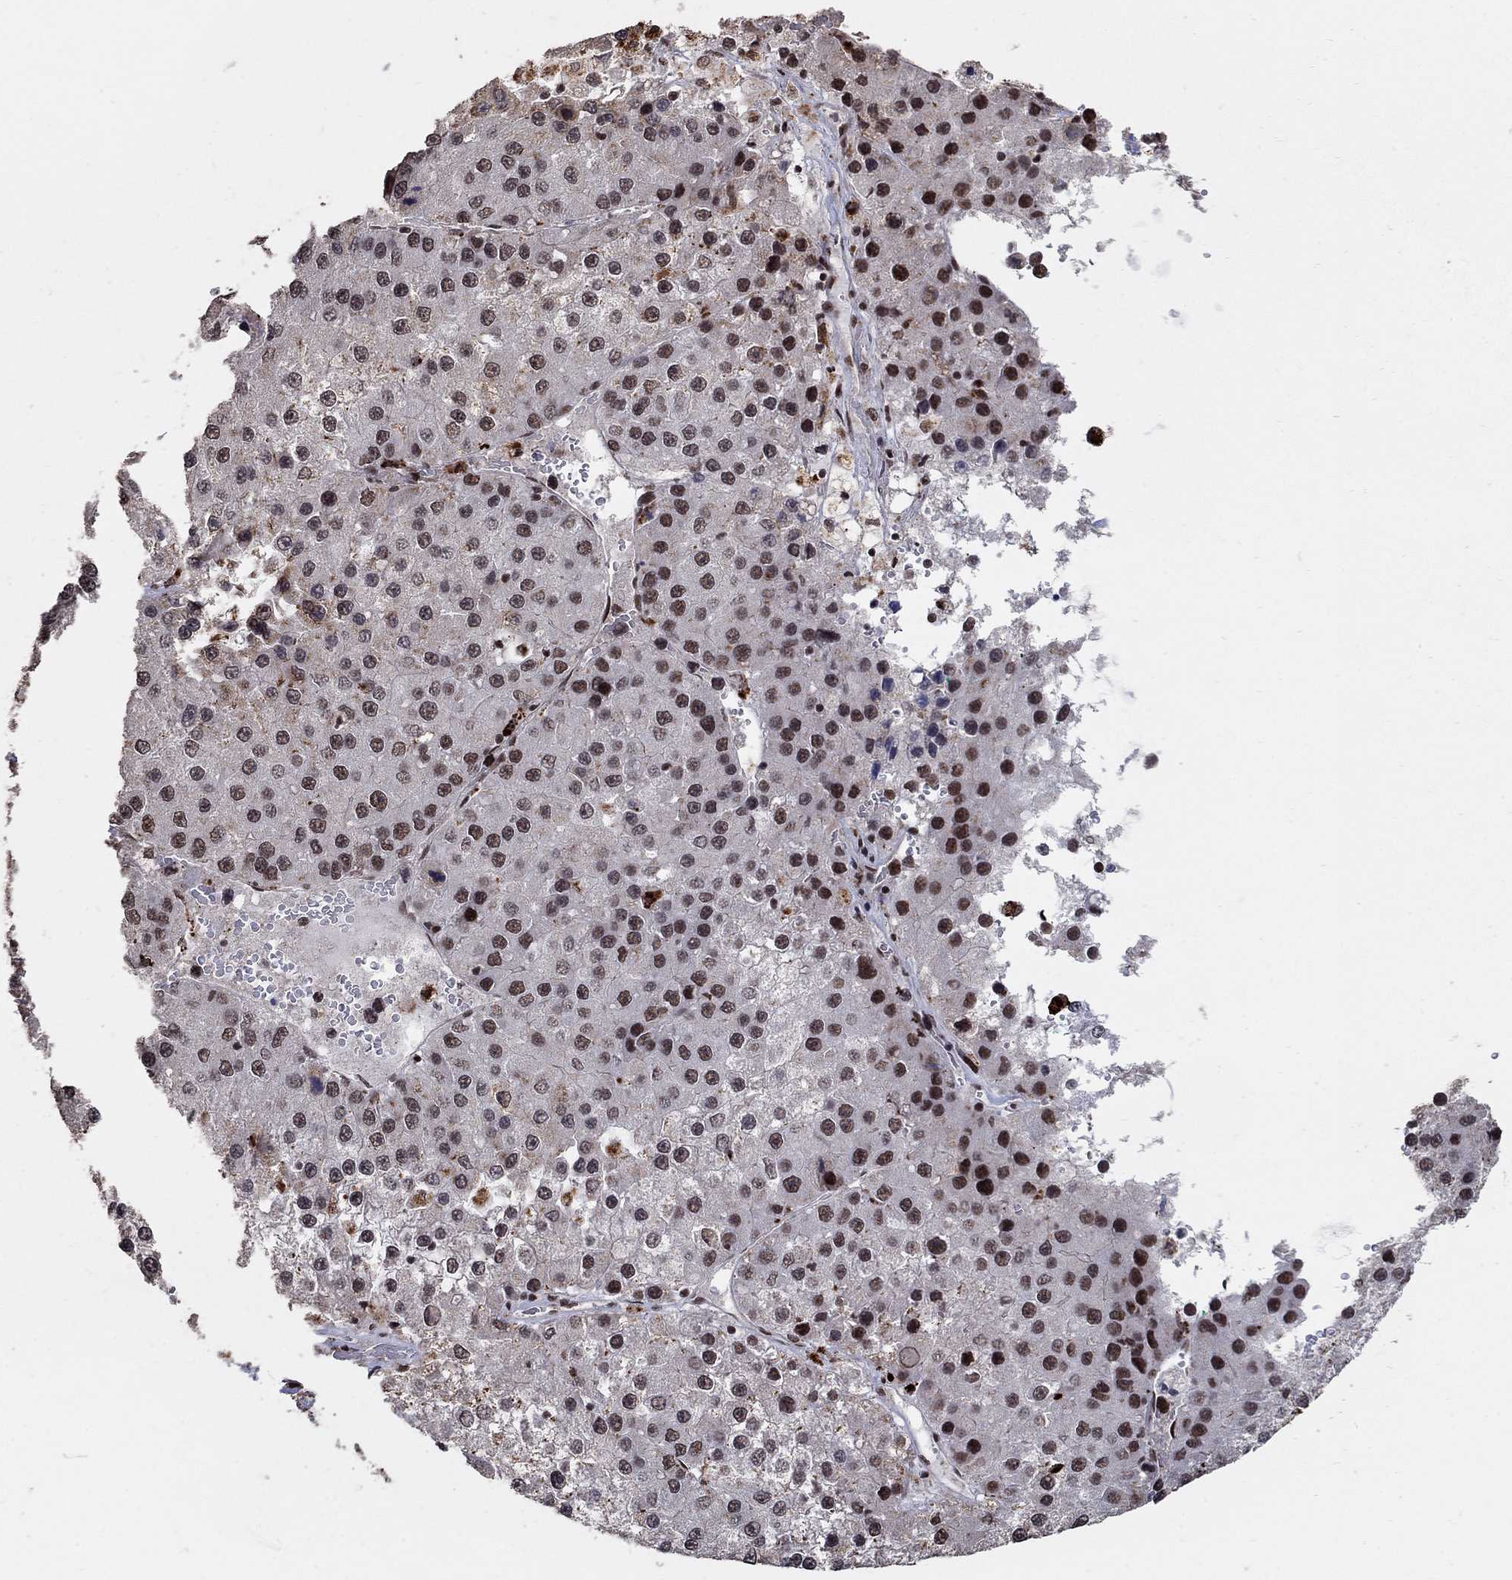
{"staining": {"intensity": "moderate", "quantity": "<25%", "location": "nuclear"}, "tissue": "liver cancer", "cell_type": "Tumor cells", "image_type": "cancer", "snomed": [{"axis": "morphology", "description": "Carcinoma, Hepatocellular, NOS"}, {"axis": "topography", "description": "Liver"}], "caption": "Immunohistochemistry image of neoplastic tissue: human liver cancer stained using immunohistochemistry (IHC) displays low levels of moderate protein expression localized specifically in the nuclear of tumor cells, appearing as a nuclear brown color.", "gene": "PNISR", "patient": {"sex": "female", "age": 73}}